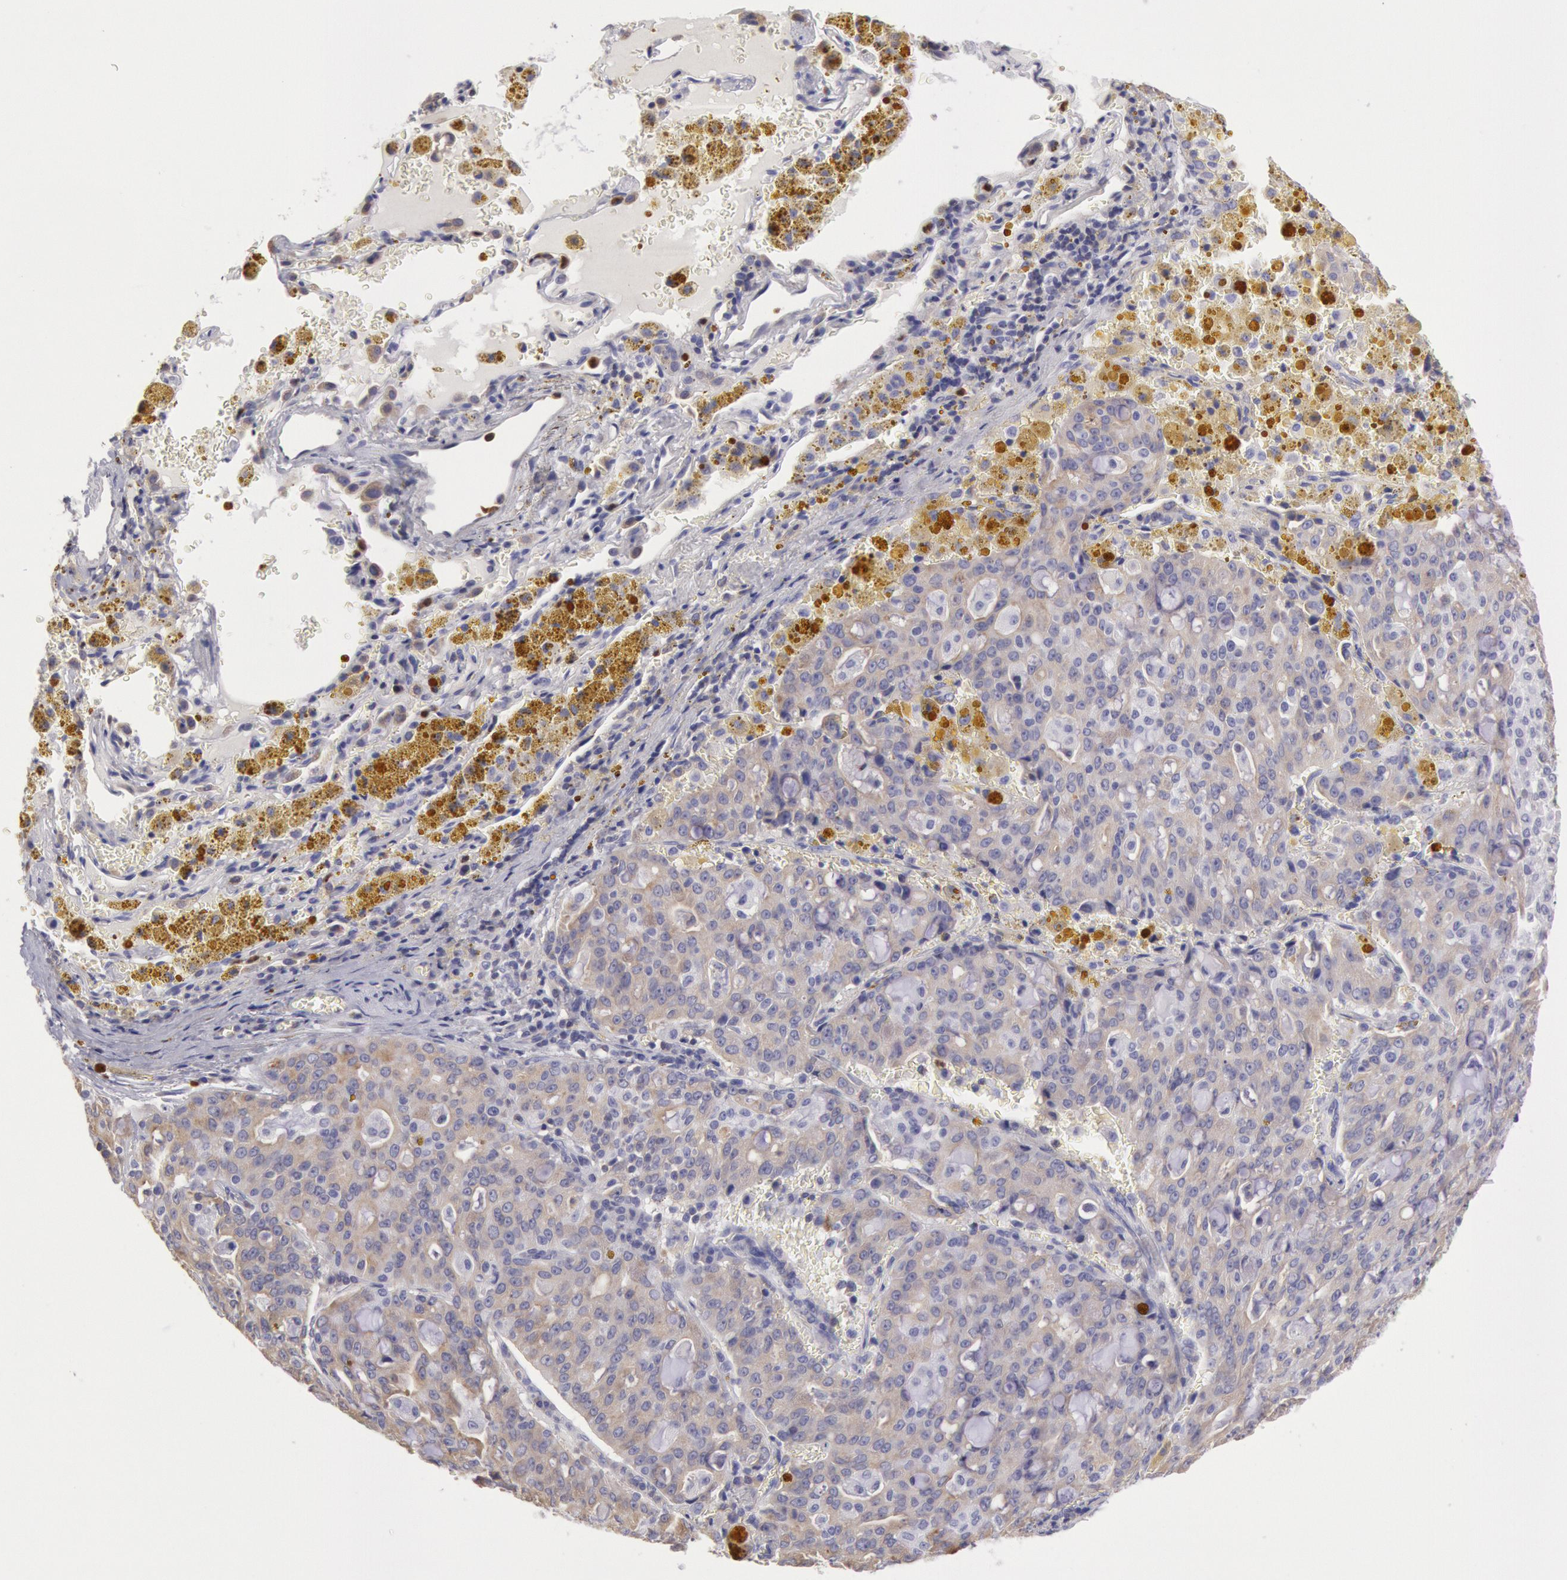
{"staining": {"intensity": "weak", "quantity": "<25%", "location": "cytoplasmic/membranous"}, "tissue": "lung cancer", "cell_type": "Tumor cells", "image_type": "cancer", "snomed": [{"axis": "morphology", "description": "Adenocarcinoma, NOS"}, {"axis": "topography", "description": "Lung"}], "caption": "An immunohistochemistry image of lung cancer (adenocarcinoma) is shown. There is no staining in tumor cells of lung cancer (adenocarcinoma).", "gene": "RAB27A", "patient": {"sex": "female", "age": 44}}